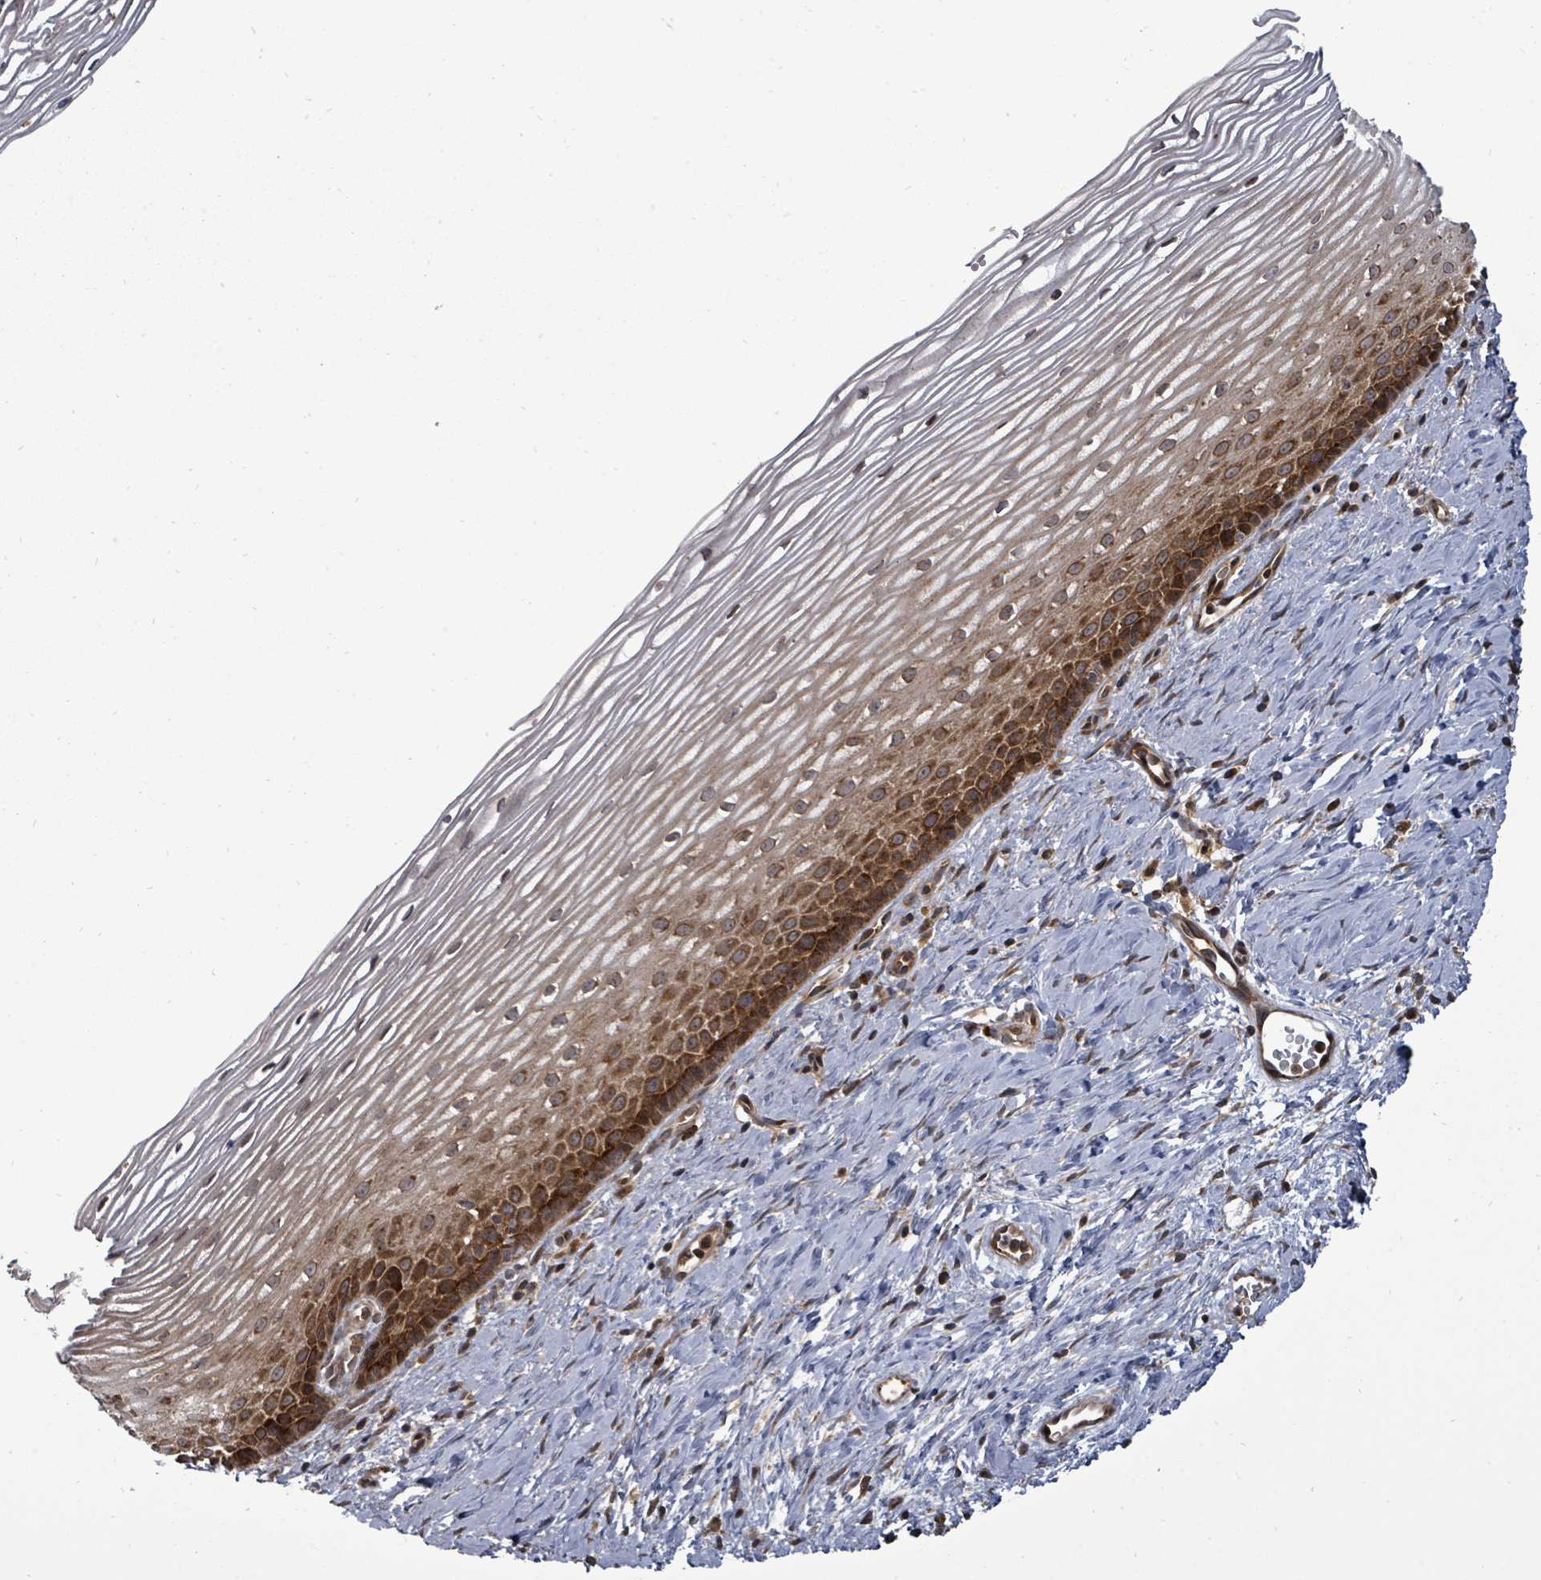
{"staining": {"intensity": "strong", "quantity": ">75%", "location": "cytoplasmic/membranous"}, "tissue": "cervix", "cell_type": "Glandular cells", "image_type": "normal", "snomed": [{"axis": "morphology", "description": "Normal tissue, NOS"}, {"axis": "topography", "description": "Cervix"}], "caption": "Immunohistochemical staining of unremarkable cervix shows >75% levels of strong cytoplasmic/membranous protein expression in about >75% of glandular cells. (IHC, brightfield microscopy, high magnification).", "gene": "EIF3CL", "patient": {"sex": "female", "age": 47}}